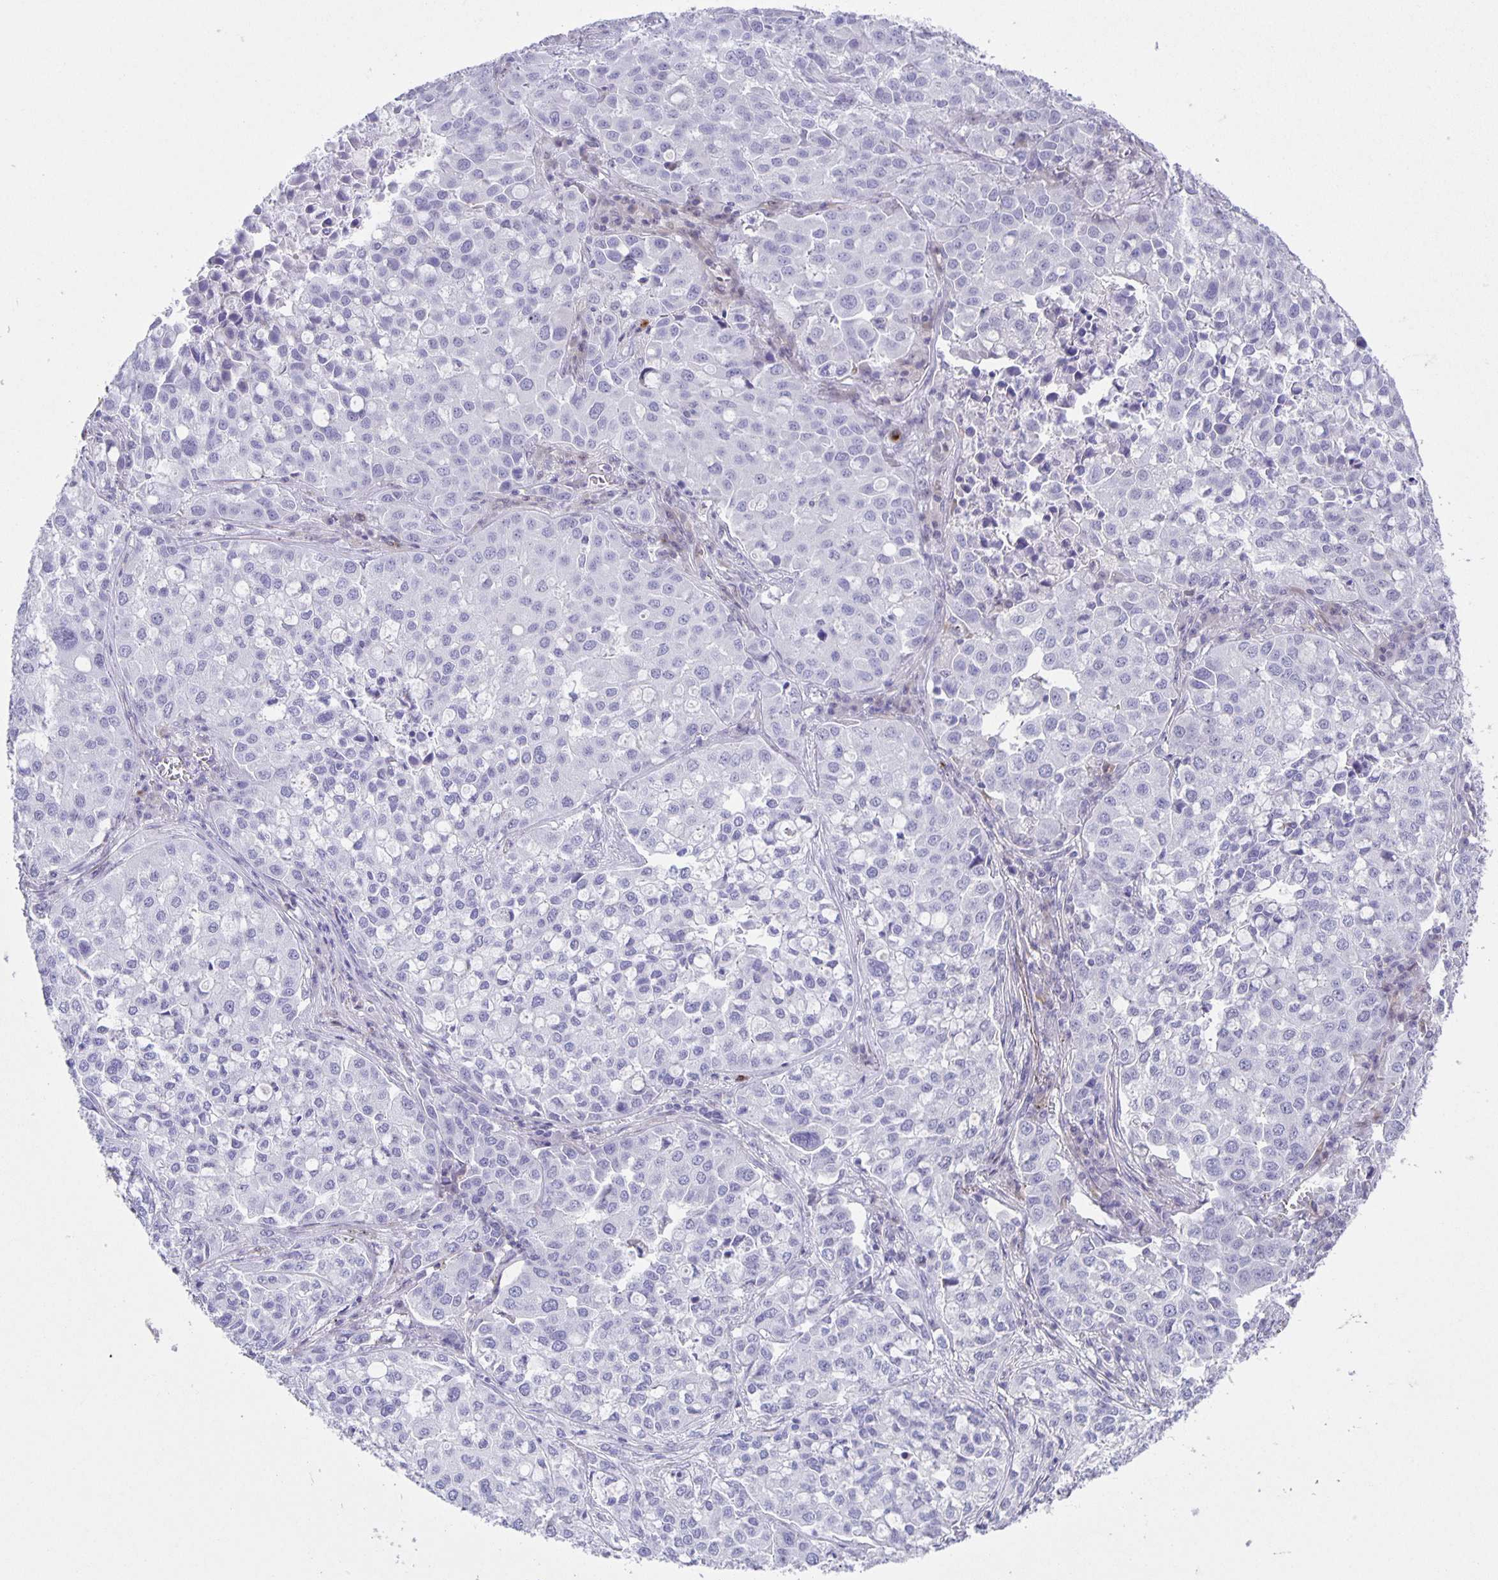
{"staining": {"intensity": "negative", "quantity": "none", "location": "none"}, "tissue": "lung cancer", "cell_type": "Tumor cells", "image_type": "cancer", "snomed": [{"axis": "morphology", "description": "Adenocarcinoma, NOS"}, {"axis": "morphology", "description": "Adenocarcinoma, metastatic, NOS"}, {"axis": "topography", "description": "Lymph node"}, {"axis": "topography", "description": "Lung"}], "caption": "Tumor cells show no significant protein positivity in lung cancer.", "gene": "PHRF1", "patient": {"sex": "female", "age": 65}}